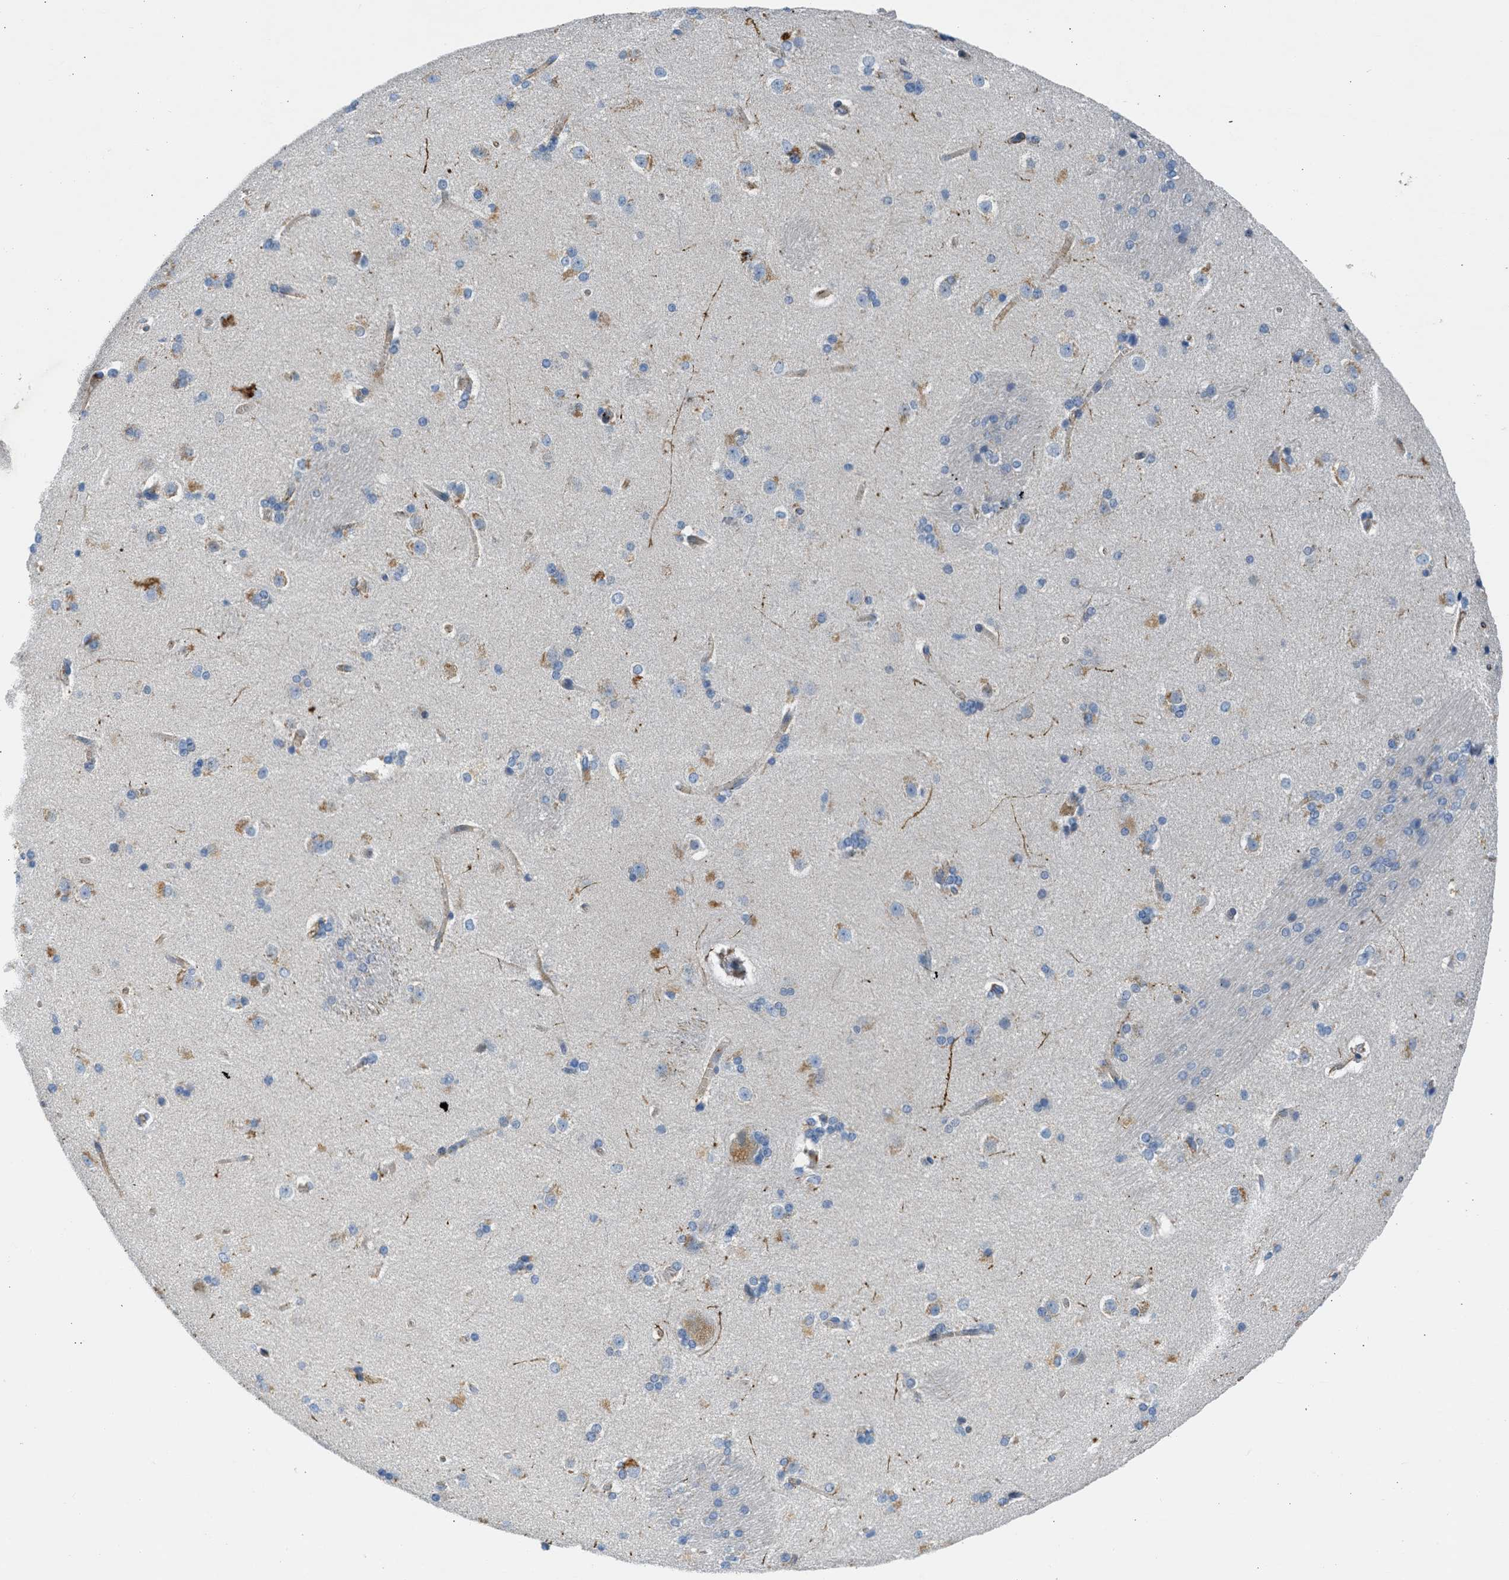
{"staining": {"intensity": "moderate", "quantity": "<25%", "location": "cytoplasmic/membranous"}, "tissue": "caudate", "cell_type": "Glial cells", "image_type": "normal", "snomed": [{"axis": "morphology", "description": "Normal tissue, NOS"}, {"axis": "topography", "description": "Lateral ventricle wall"}], "caption": "Caudate stained for a protein (brown) exhibits moderate cytoplasmic/membranous positive staining in about <25% of glial cells.", "gene": "ULK4", "patient": {"sex": "female", "age": 19}}